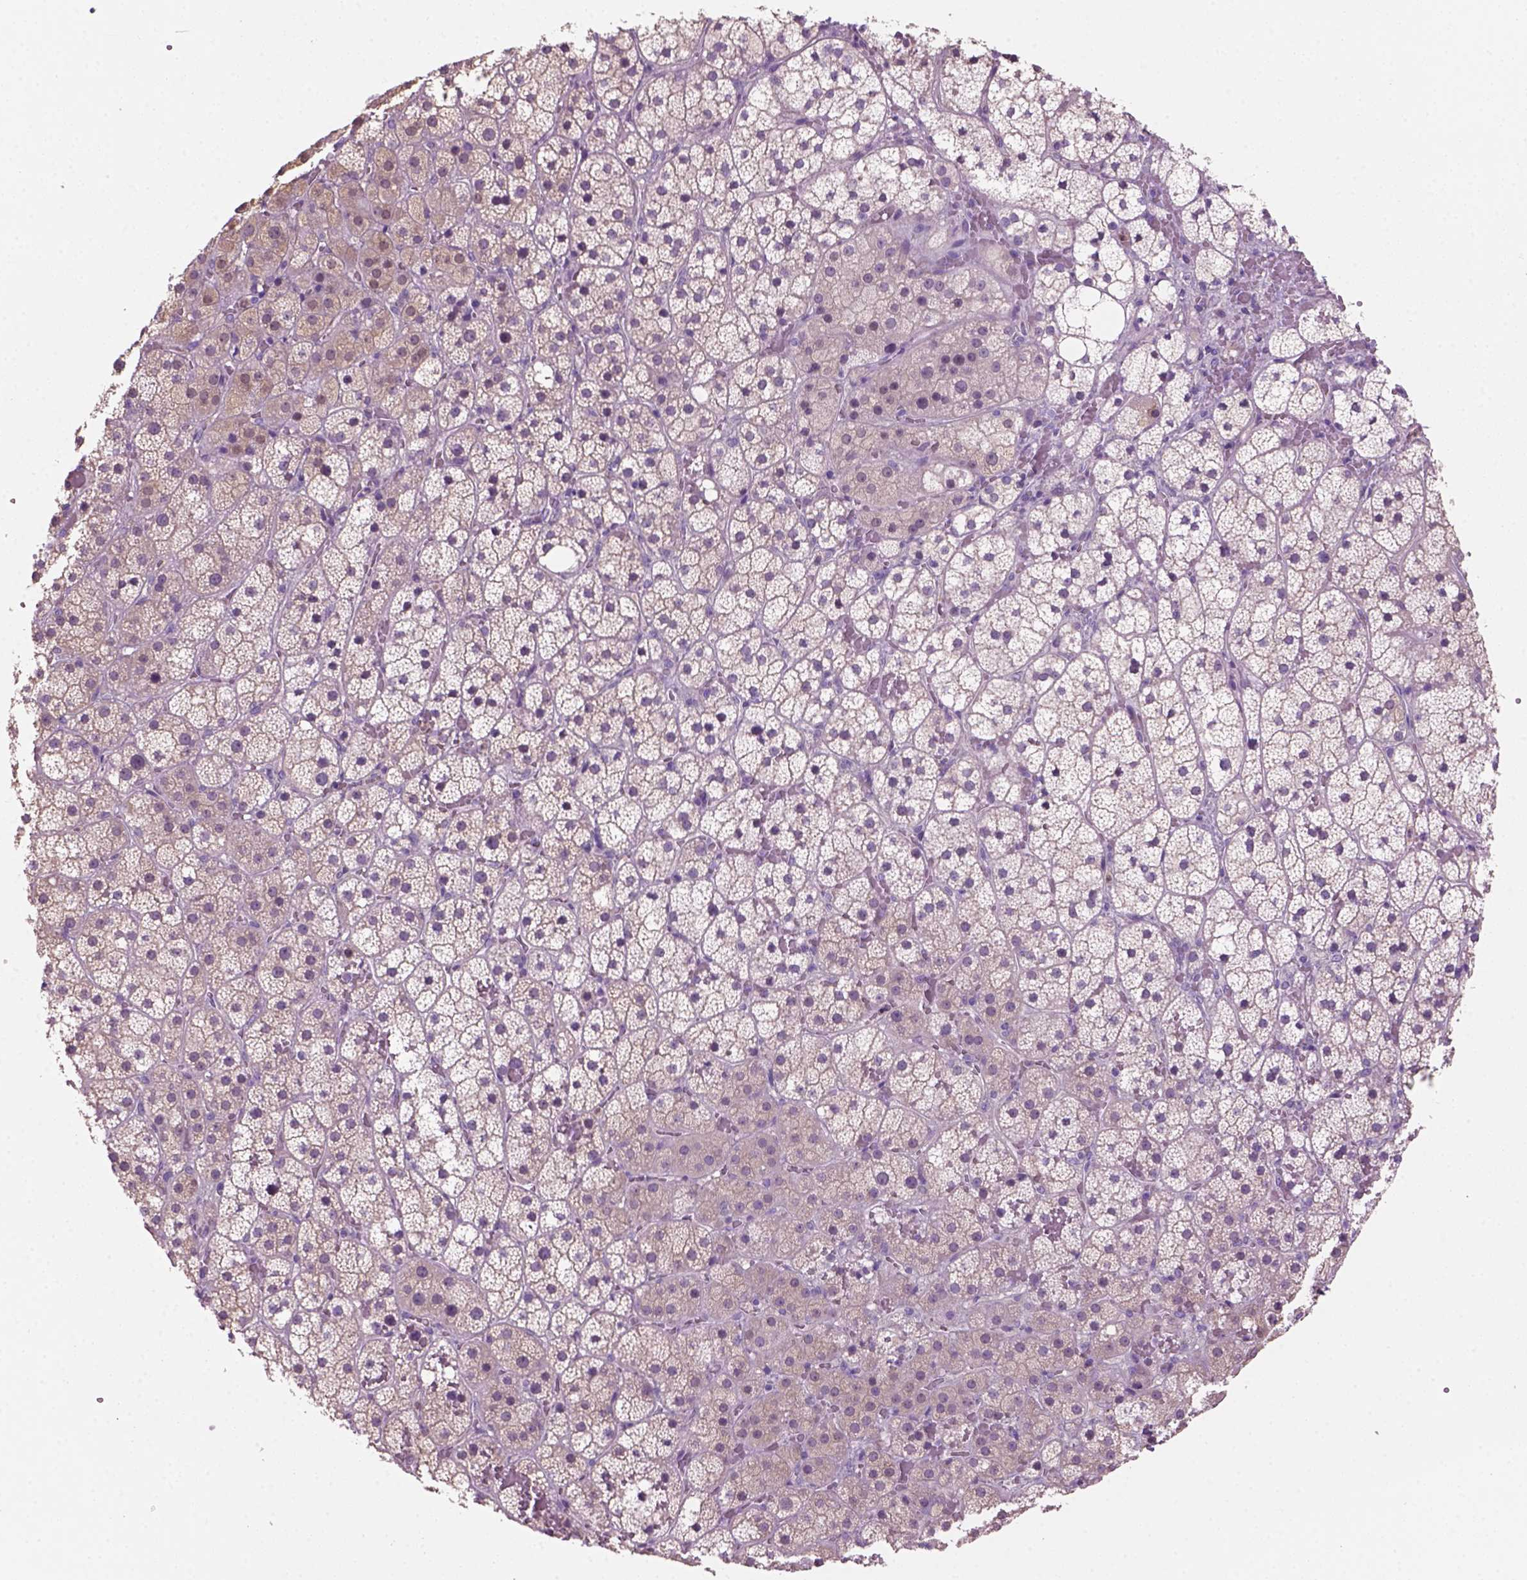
{"staining": {"intensity": "negative", "quantity": "none", "location": "none"}, "tissue": "adrenal gland", "cell_type": "Glandular cells", "image_type": "normal", "snomed": [{"axis": "morphology", "description": "Normal tissue, NOS"}, {"axis": "topography", "description": "Adrenal gland"}], "caption": "The immunohistochemistry (IHC) histopathology image has no significant positivity in glandular cells of adrenal gland. (DAB (3,3'-diaminobenzidine) immunohistochemistry with hematoxylin counter stain).", "gene": "CD84", "patient": {"sex": "male", "age": 53}}